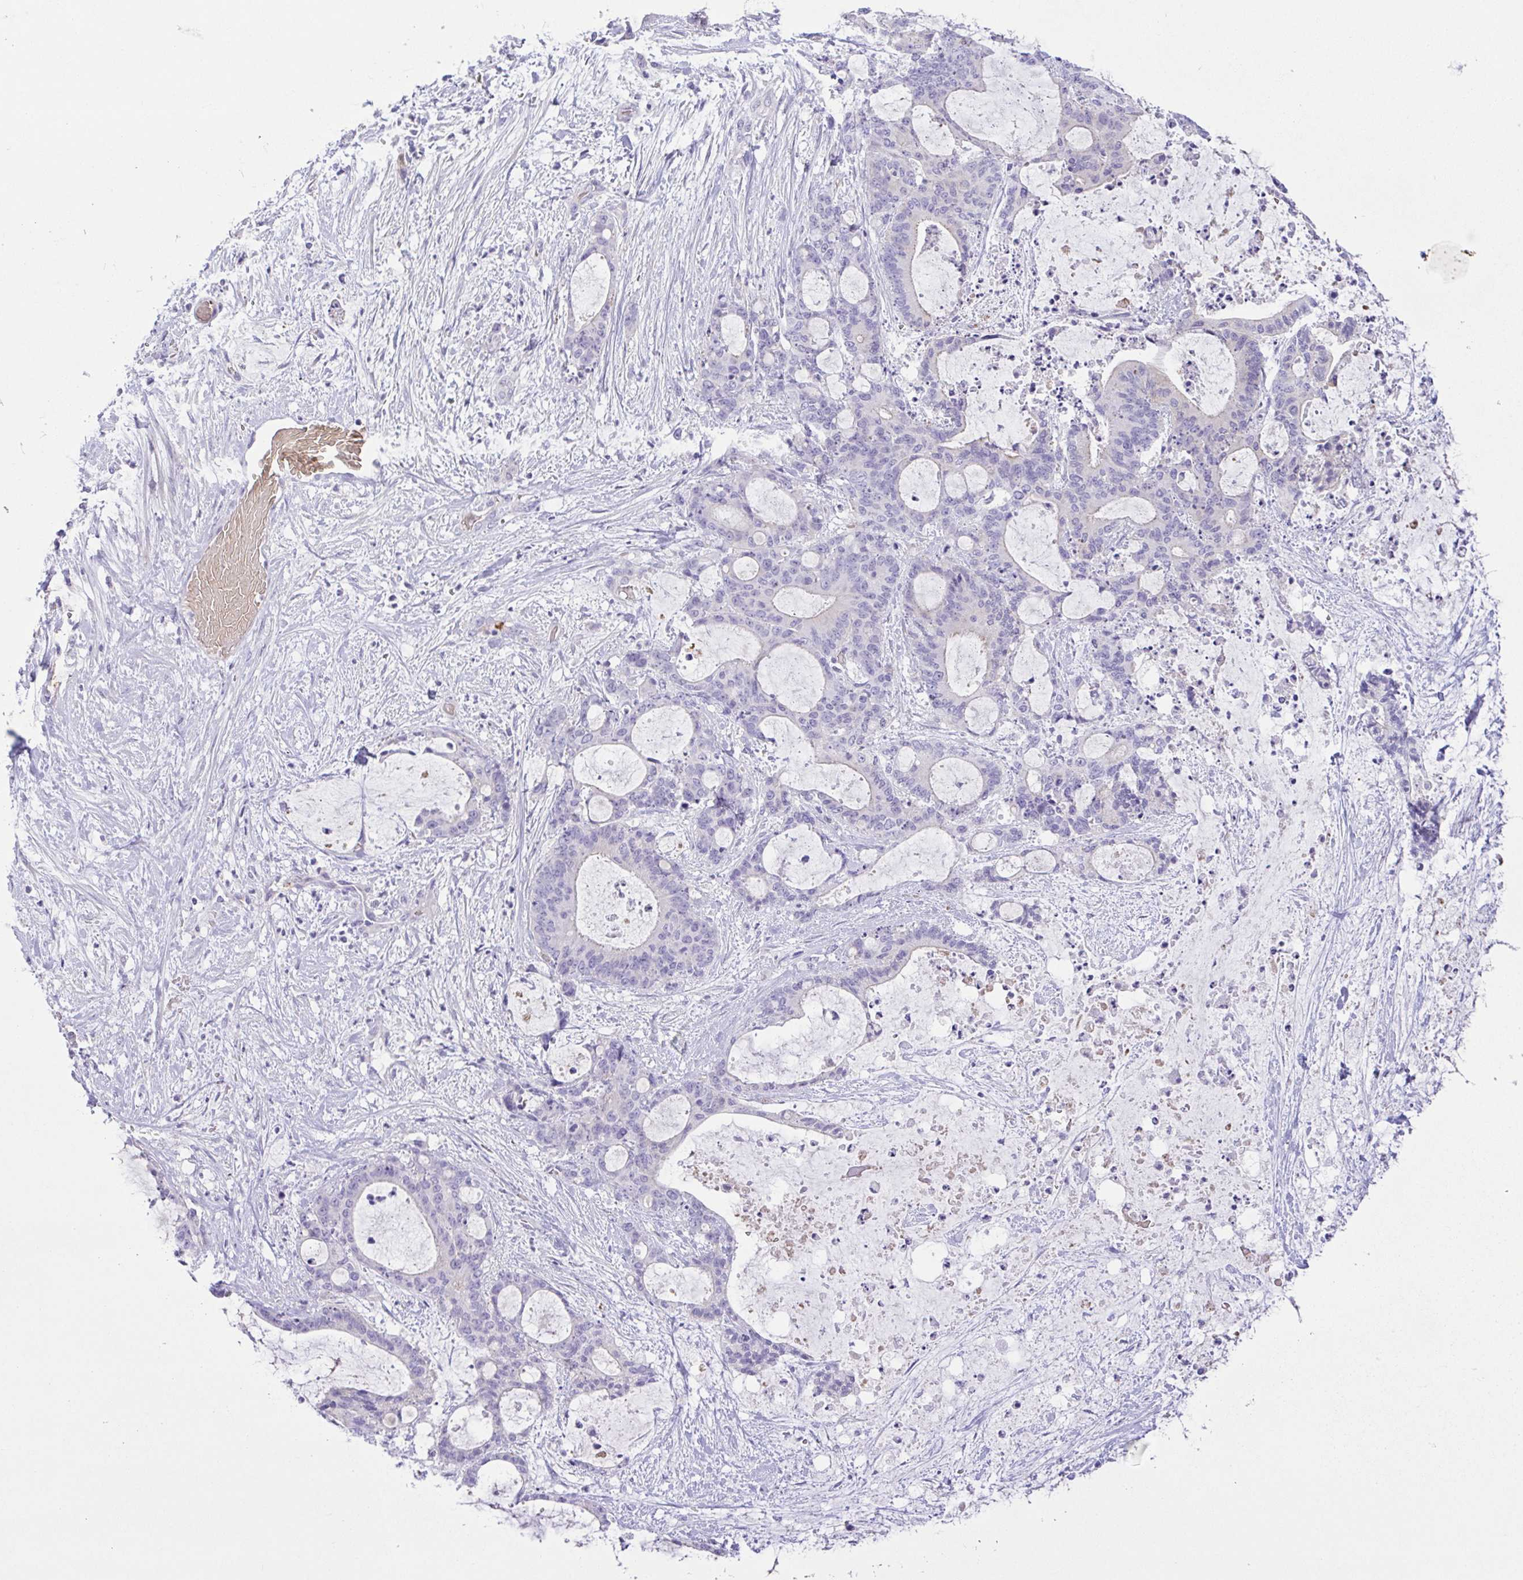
{"staining": {"intensity": "negative", "quantity": "none", "location": "none"}, "tissue": "liver cancer", "cell_type": "Tumor cells", "image_type": "cancer", "snomed": [{"axis": "morphology", "description": "Normal tissue, NOS"}, {"axis": "morphology", "description": "Cholangiocarcinoma"}, {"axis": "topography", "description": "Liver"}, {"axis": "topography", "description": "Peripheral nerve tissue"}], "caption": "A high-resolution photomicrograph shows immunohistochemistry (IHC) staining of liver cholangiocarcinoma, which shows no significant expression in tumor cells.", "gene": "EPB42", "patient": {"sex": "female", "age": 73}}